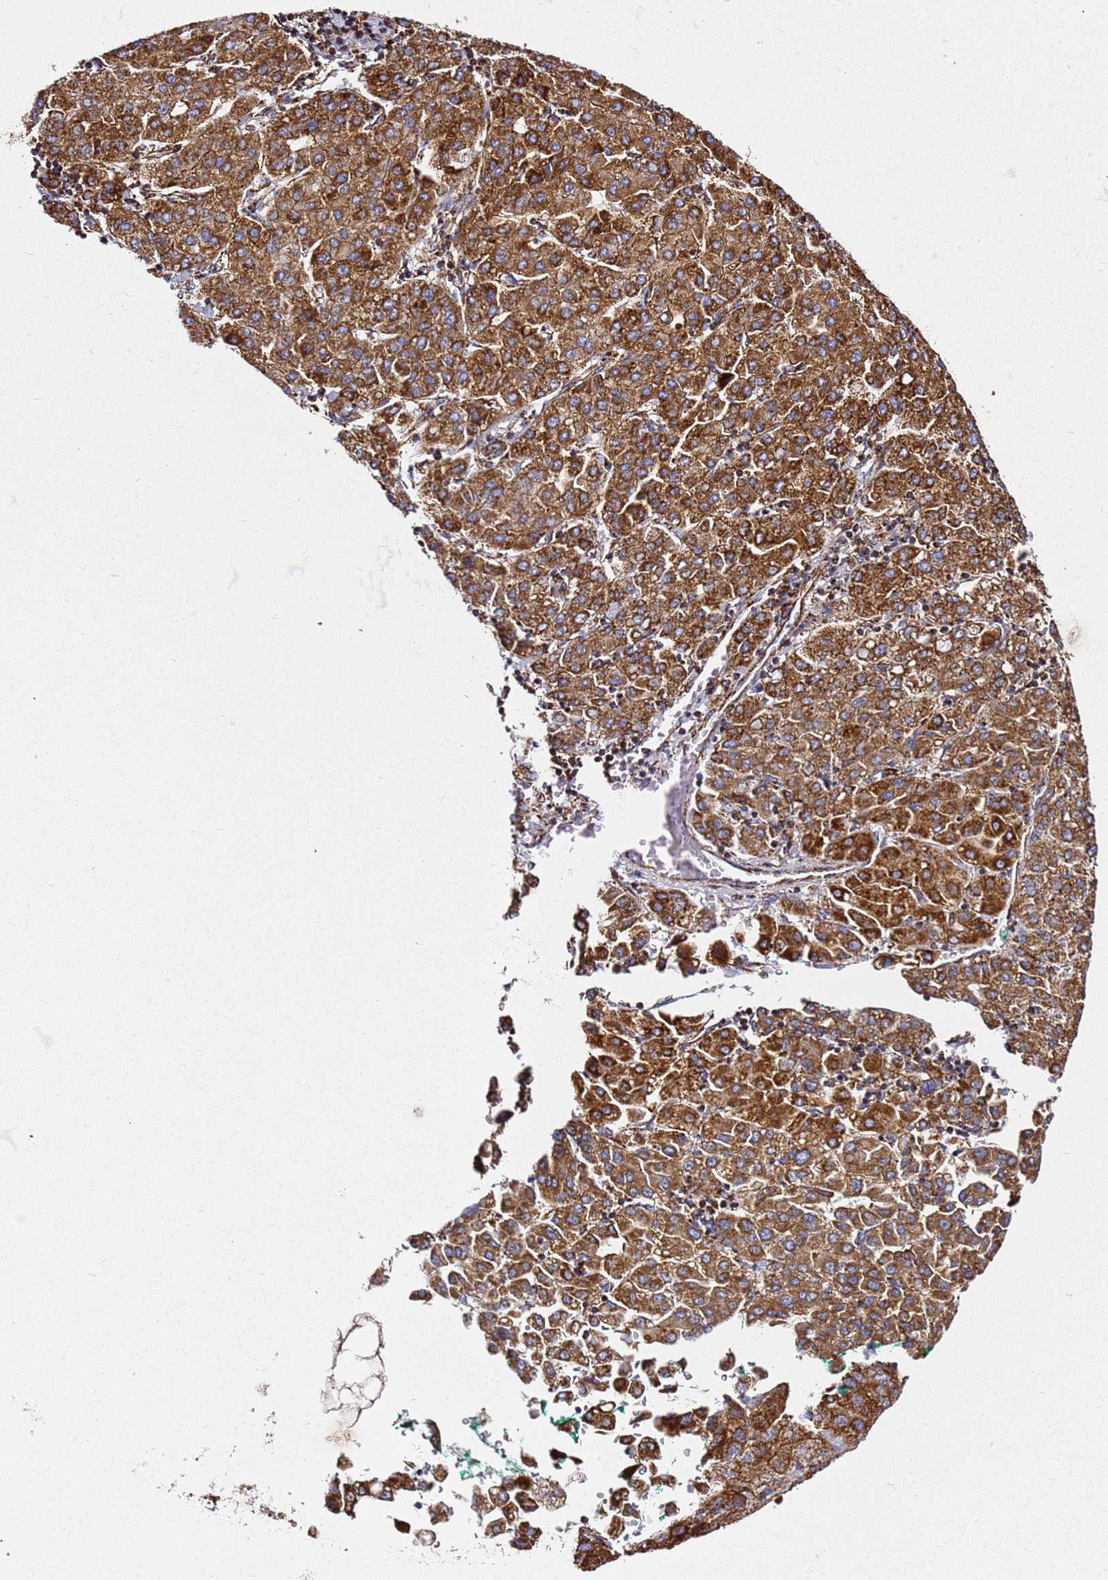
{"staining": {"intensity": "strong", "quantity": ">75%", "location": "cytoplasmic/membranous"}, "tissue": "liver cancer", "cell_type": "Tumor cells", "image_type": "cancer", "snomed": [{"axis": "morphology", "description": "Carcinoma, Hepatocellular, NOS"}, {"axis": "topography", "description": "Liver"}], "caption": "The micrograph demonstrates a brown stain indicating the presence of a protein in the cytoplasmic/membranous of tumor cells in hepatocellular carcinoma (liver).", "gene": "NDUFA3", "patient": {"sex": "male", "age": 65}}